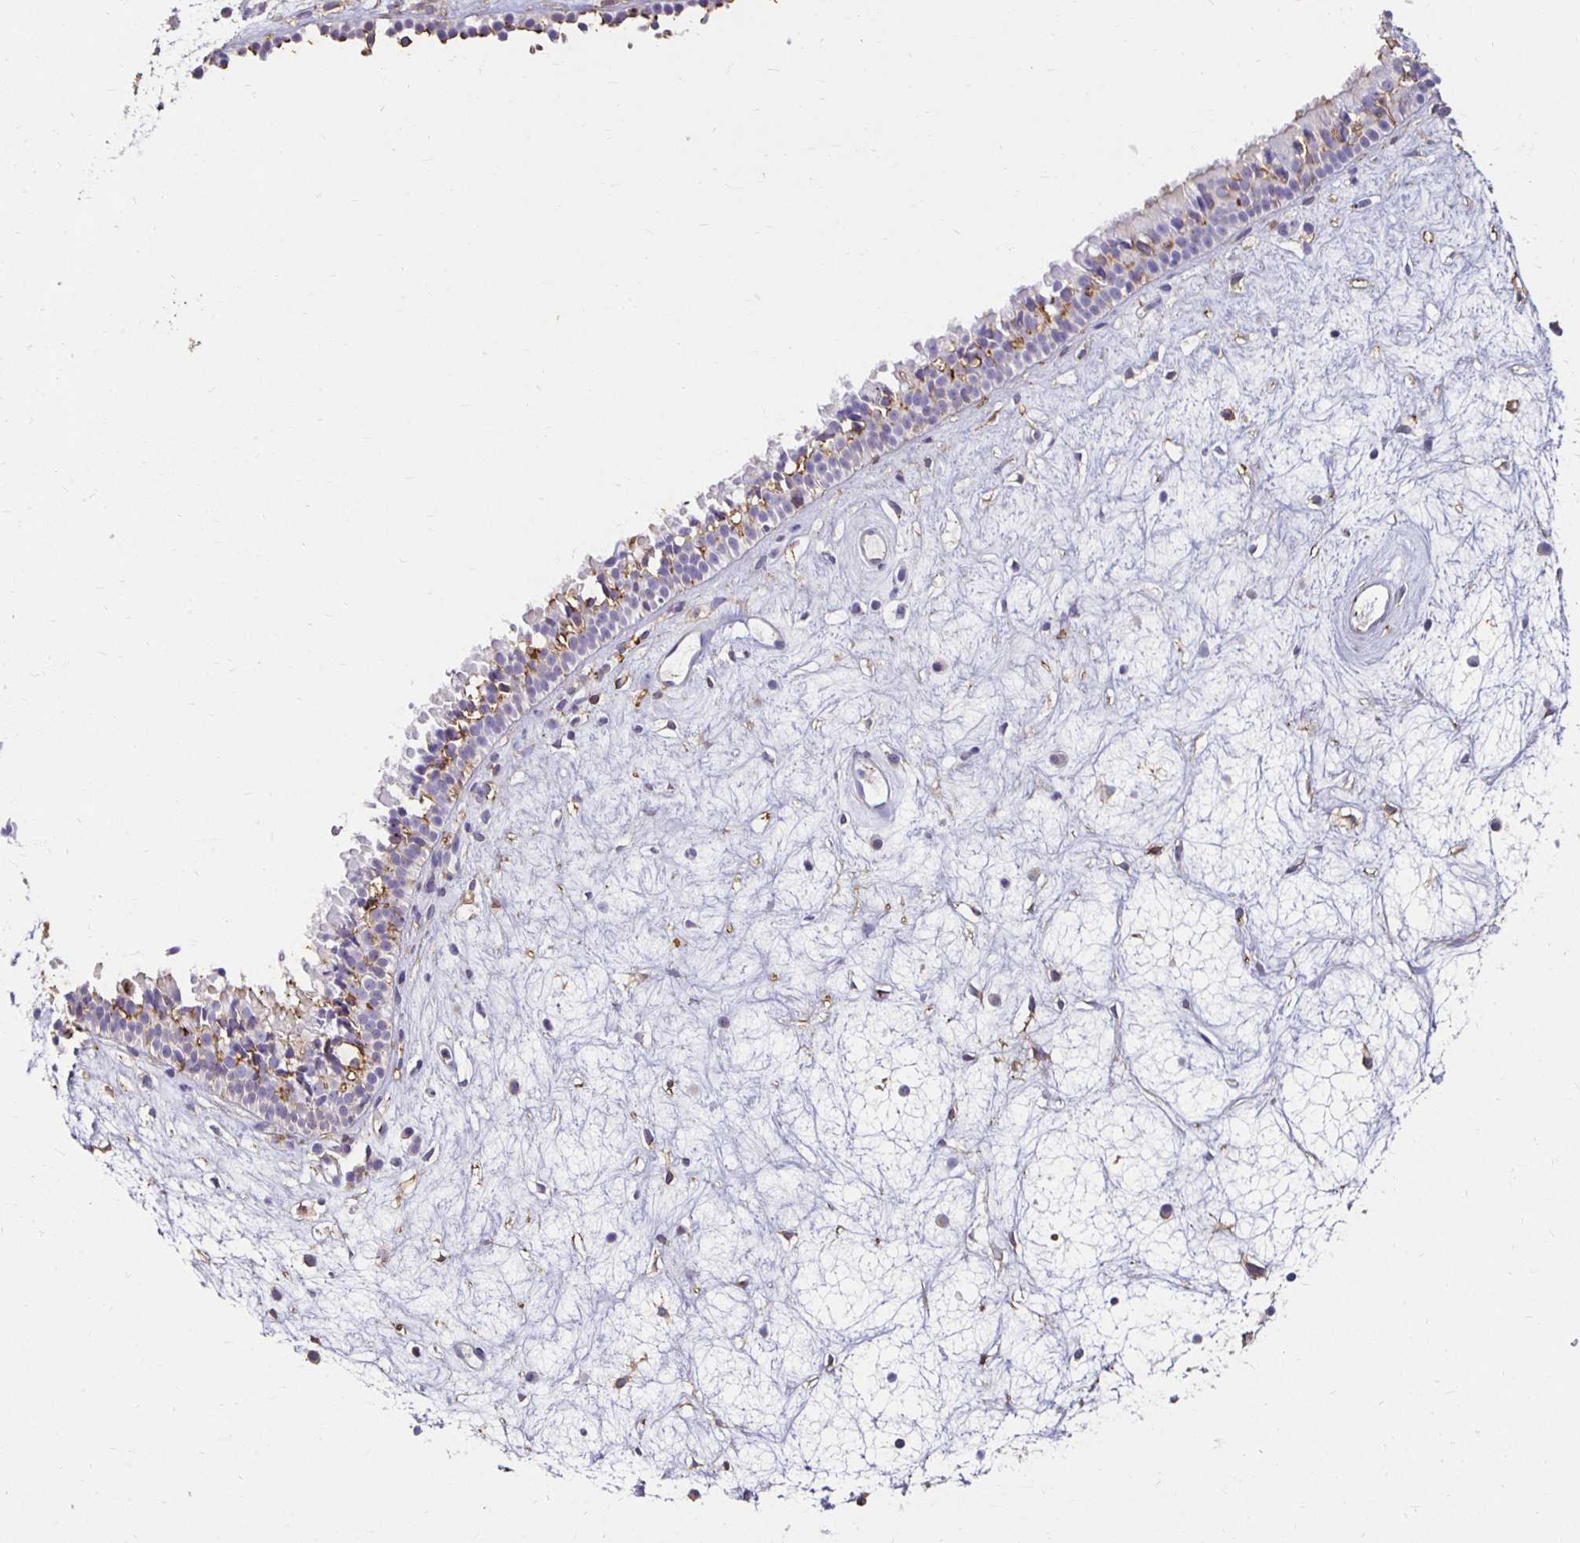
{"staining": {"intensity": "negative", "quantity": "none", "location": "none"}, "tissue": "nasopharynx", "cell_type": "Respiratory epithelial cells", "image_type": "normal", "snomed": [{"axis": "morphology", "description": "Normal tissue, NOS"}, {"axis": "topography", "description": "Nasopharynx"}], "caption": "Photomicrograph shows no protein staining in respiratory epithelial cells of unremarkable nasopharynx.", "gene": "TAS1R3", "patient": {"sex": "male", "age": 69}}